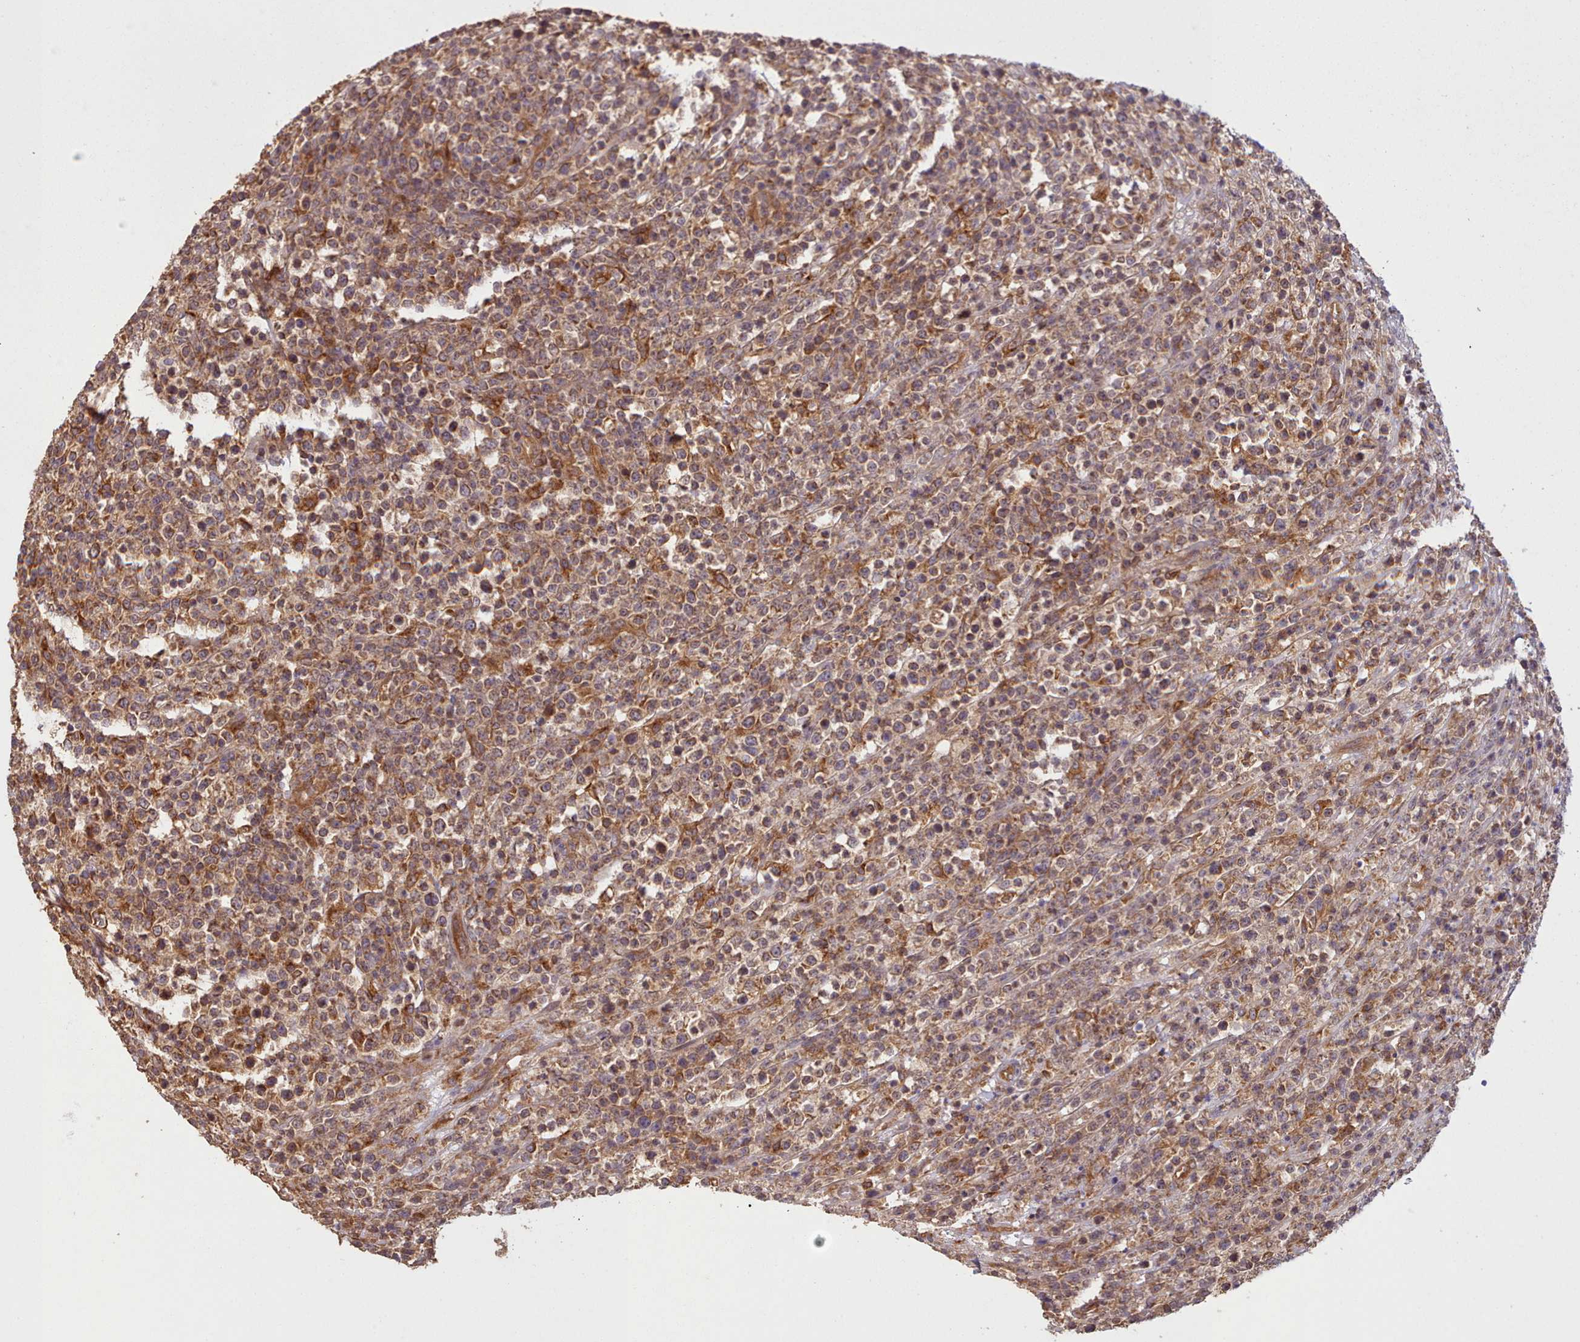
{"staining": {"intensity": "strong", "quantity": ">75%", "location": "cytoplasmic/membranous"}, "tissue": "lymphoma", "cell_type": "Tumor cells", "image_type": "cancer", "snomed": [{"axis": "morphology", "description": "Malignant lymphoma, non-Hodgkin's type, High grade"}, {"axis": "topography", "description": "Colon"}], "caption": "Lymphoma stained for a protein (brown) exhibits strong cytoplasmic/membranous positive expression in about >75% of tumor cells.", "gene": "CRYBG1", "patient": {"sex": "female", "age": 53}}